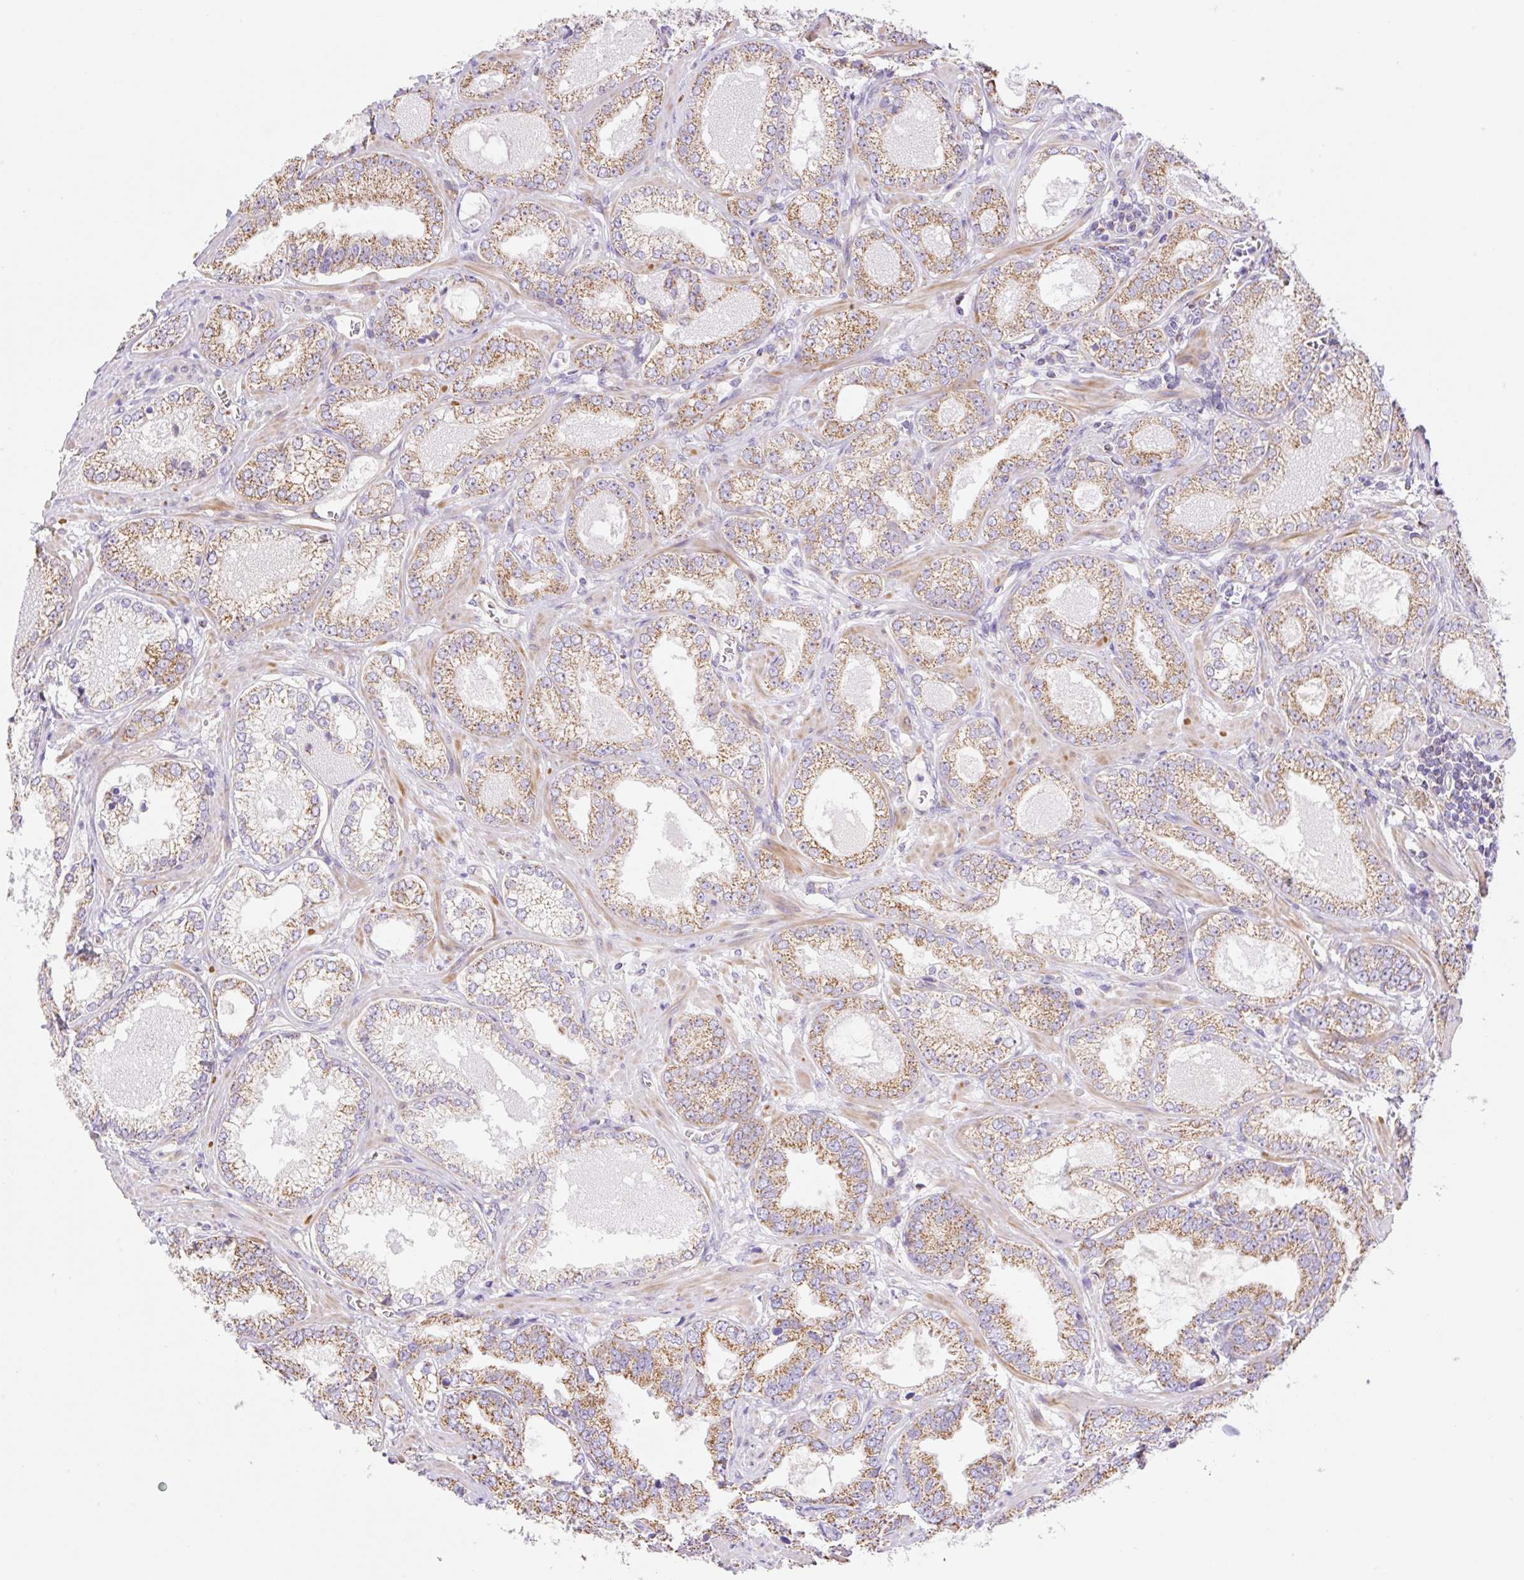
{"staining": {"intensity": "moderate", "quantity": ">75%", "location": "cytoplasmic/membranous"}, "tissue": "prostate cancer", "cell_type": "Tumor cells", "image_type": "cancer", "snomed": [{"axis": "morphology", "description": "Adenocarcinoma, Medium grade"}, {"axis": "topography", "description": "Prostate"}], "caption": "Moderate cytoplasmic/membranous positivity for a protein is identified in approximately >75% of tumor cells of prostate cancer using immunohistochemistry.", "gene": "ESAM", "patient": {"sex": "male", "age": 57}}